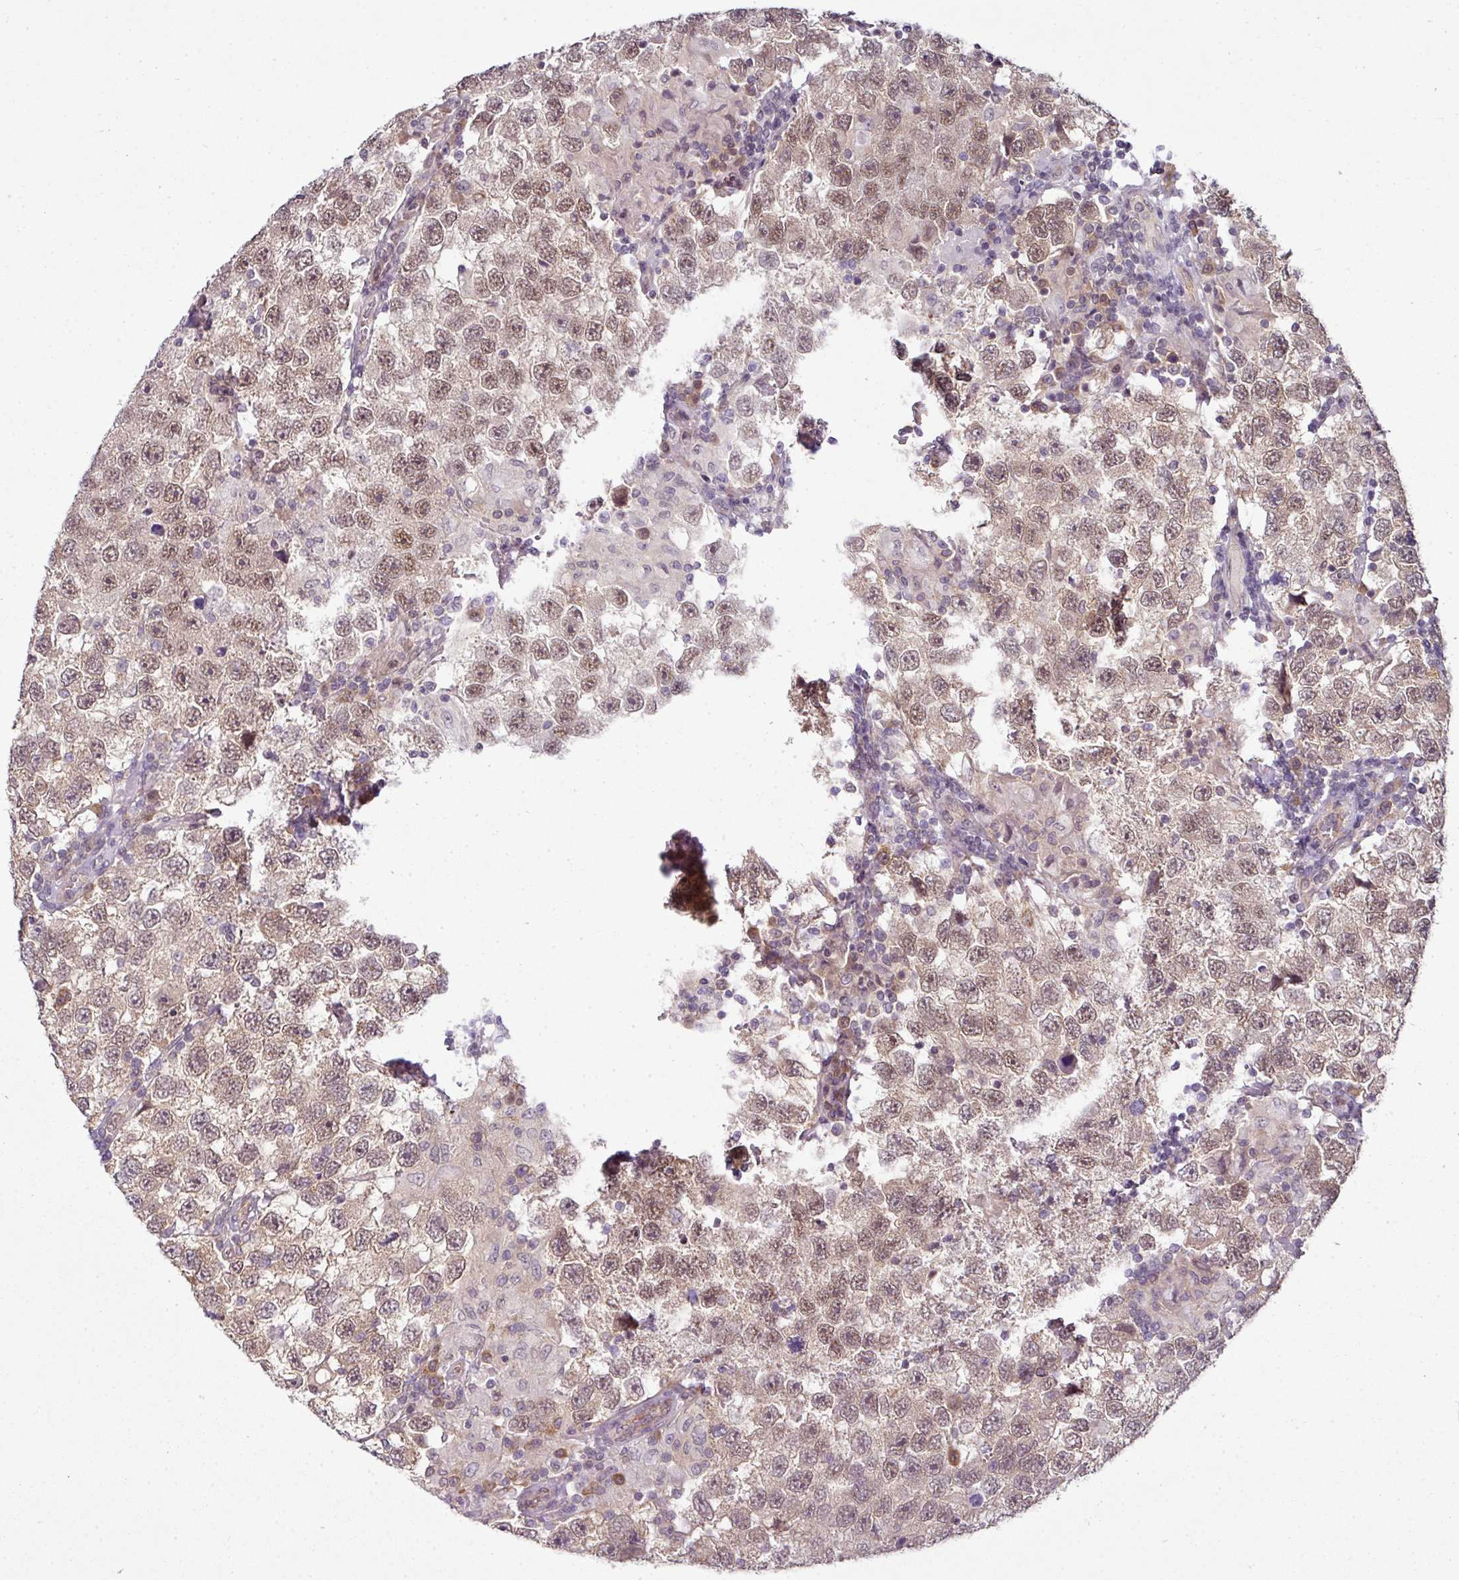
{"staining": {"intensity": "weak", "quantity": ">75%", "location": "cytoplasmic/membranous,nuclear"}, "tissue": "testis cancer", "cell_type": "Tumor cells", "image_type": "cancer", "snomed": [{"axis": "morphology", "description": "Seminoma, NOS"}, {"axis": "topography", "description": "Testis"}], "caption": "A high-resolution image shows immunohistochemistry (IHC) staining of testis cancer, which shows weak cytoplasmic/membranous and nuclear positivity in about >75% of tumor cells.", "gene": "RBM4B", "patient": {"sex": "male", "age": 26}}